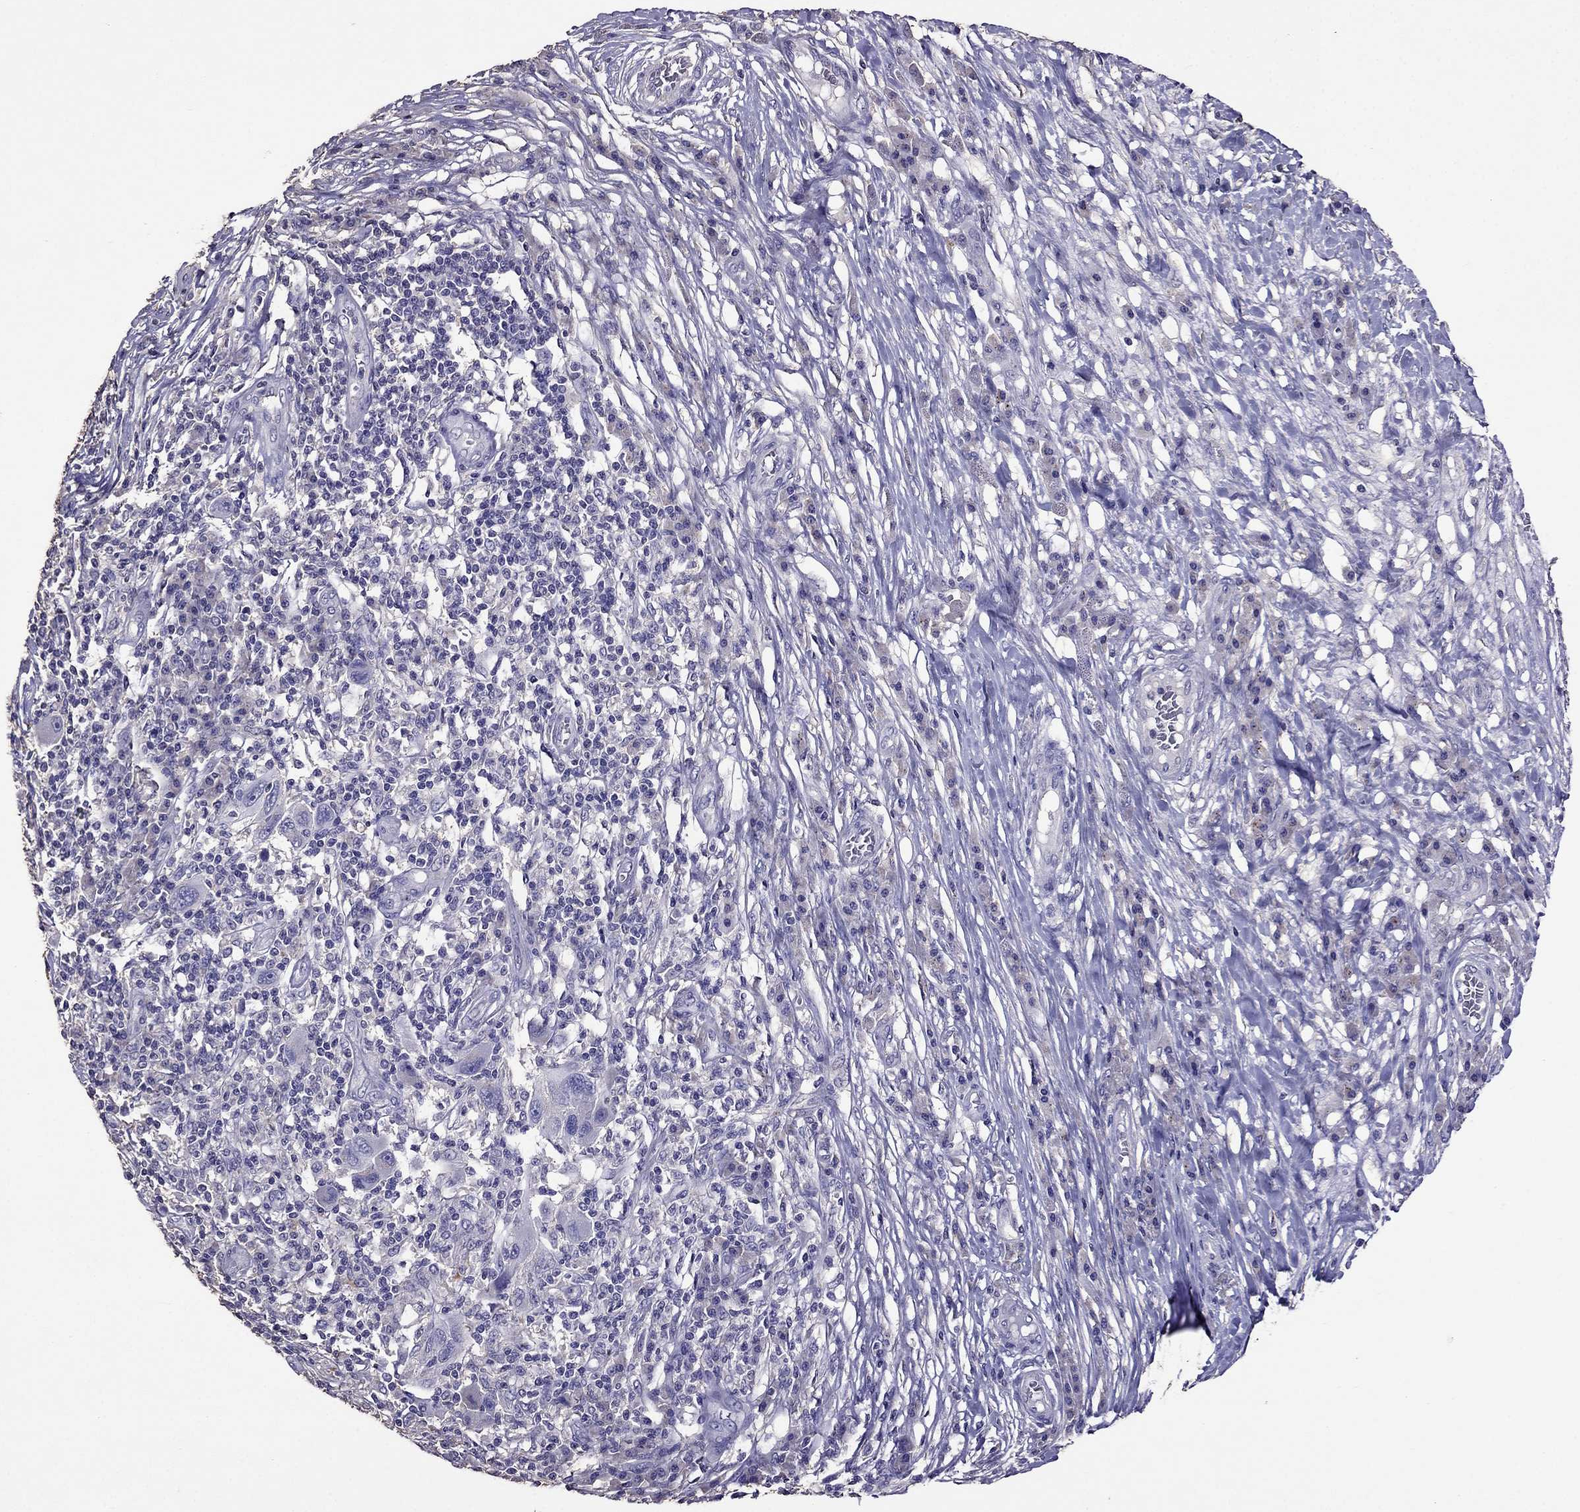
{"staining": {"intensity": "negative", "quantity": "none", "location": "none"}, "tissue": "melanoma", "cell_type": "Tumor cells", "image_type": "cancer", "snomed": [{"axis": "morphology", "description": "Malignant melanoma, NOS"}, {"axis": "topography", "description": "Skin"}], "caption": "Immunohistochemical staining of melanoma reveals no significant staining in tumor cells.", "gene": "NKX3-1", "patient": {"sex": "male", "age": 53}}